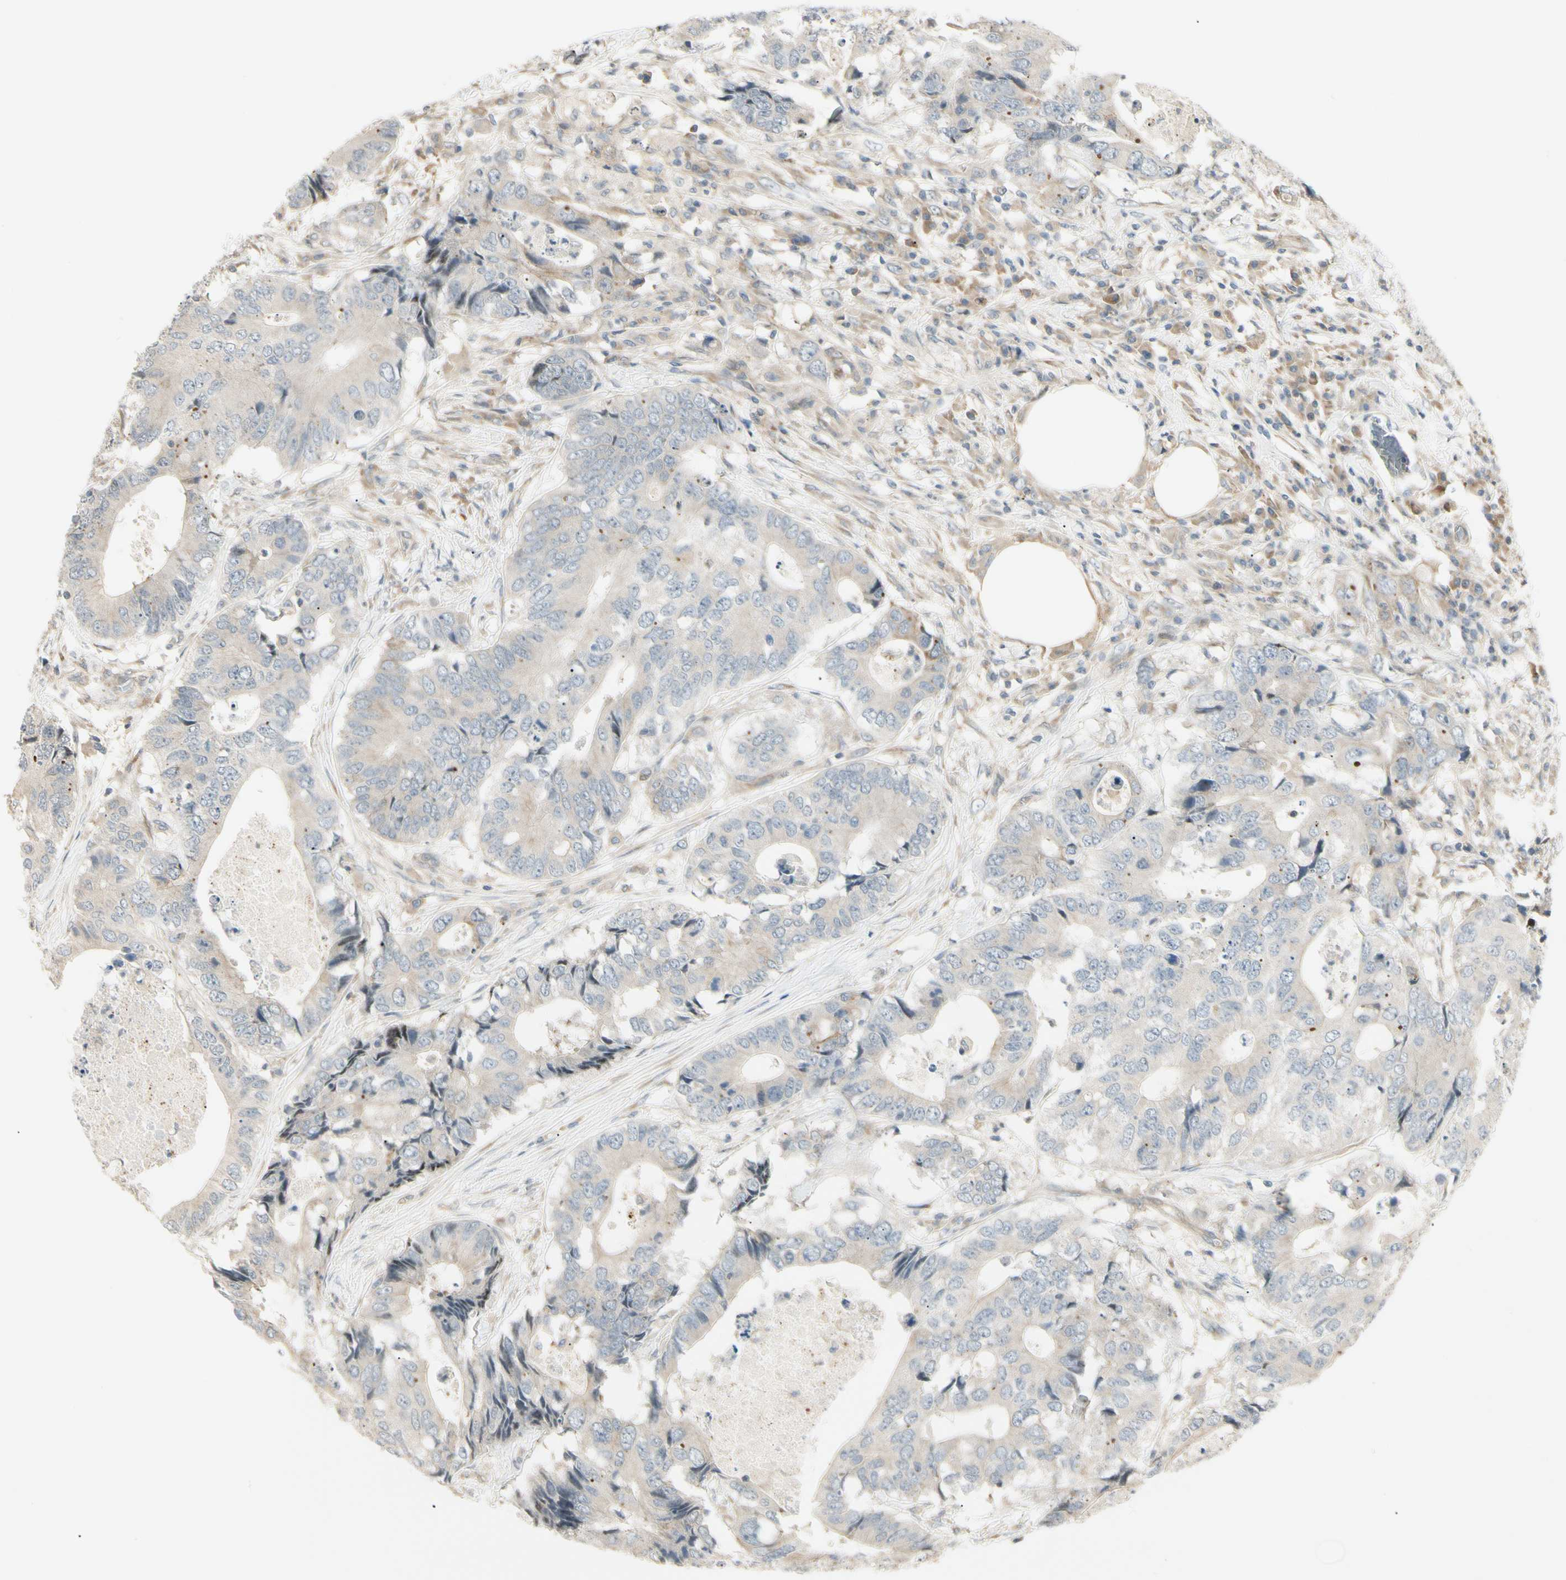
{"staining": {"intensity": "negative", "quantity": "none", "location": "none"}, "tissue": "colorectal cancer", "cell_type": "Tumor cells", "image_type": "cancer", "snomed": [{"axis": "morphology", "description": "Adenocarcinoma, NOS"}, {"axis": "topography", "description": "Colon"}], "caption": "Adenocarcinoma (colorectal) was stained to show a protein in brown. There is no significant positivity in tumor cells.", "gene": "FNDC3B", "patient": {"sex": "male", "age": 71}}